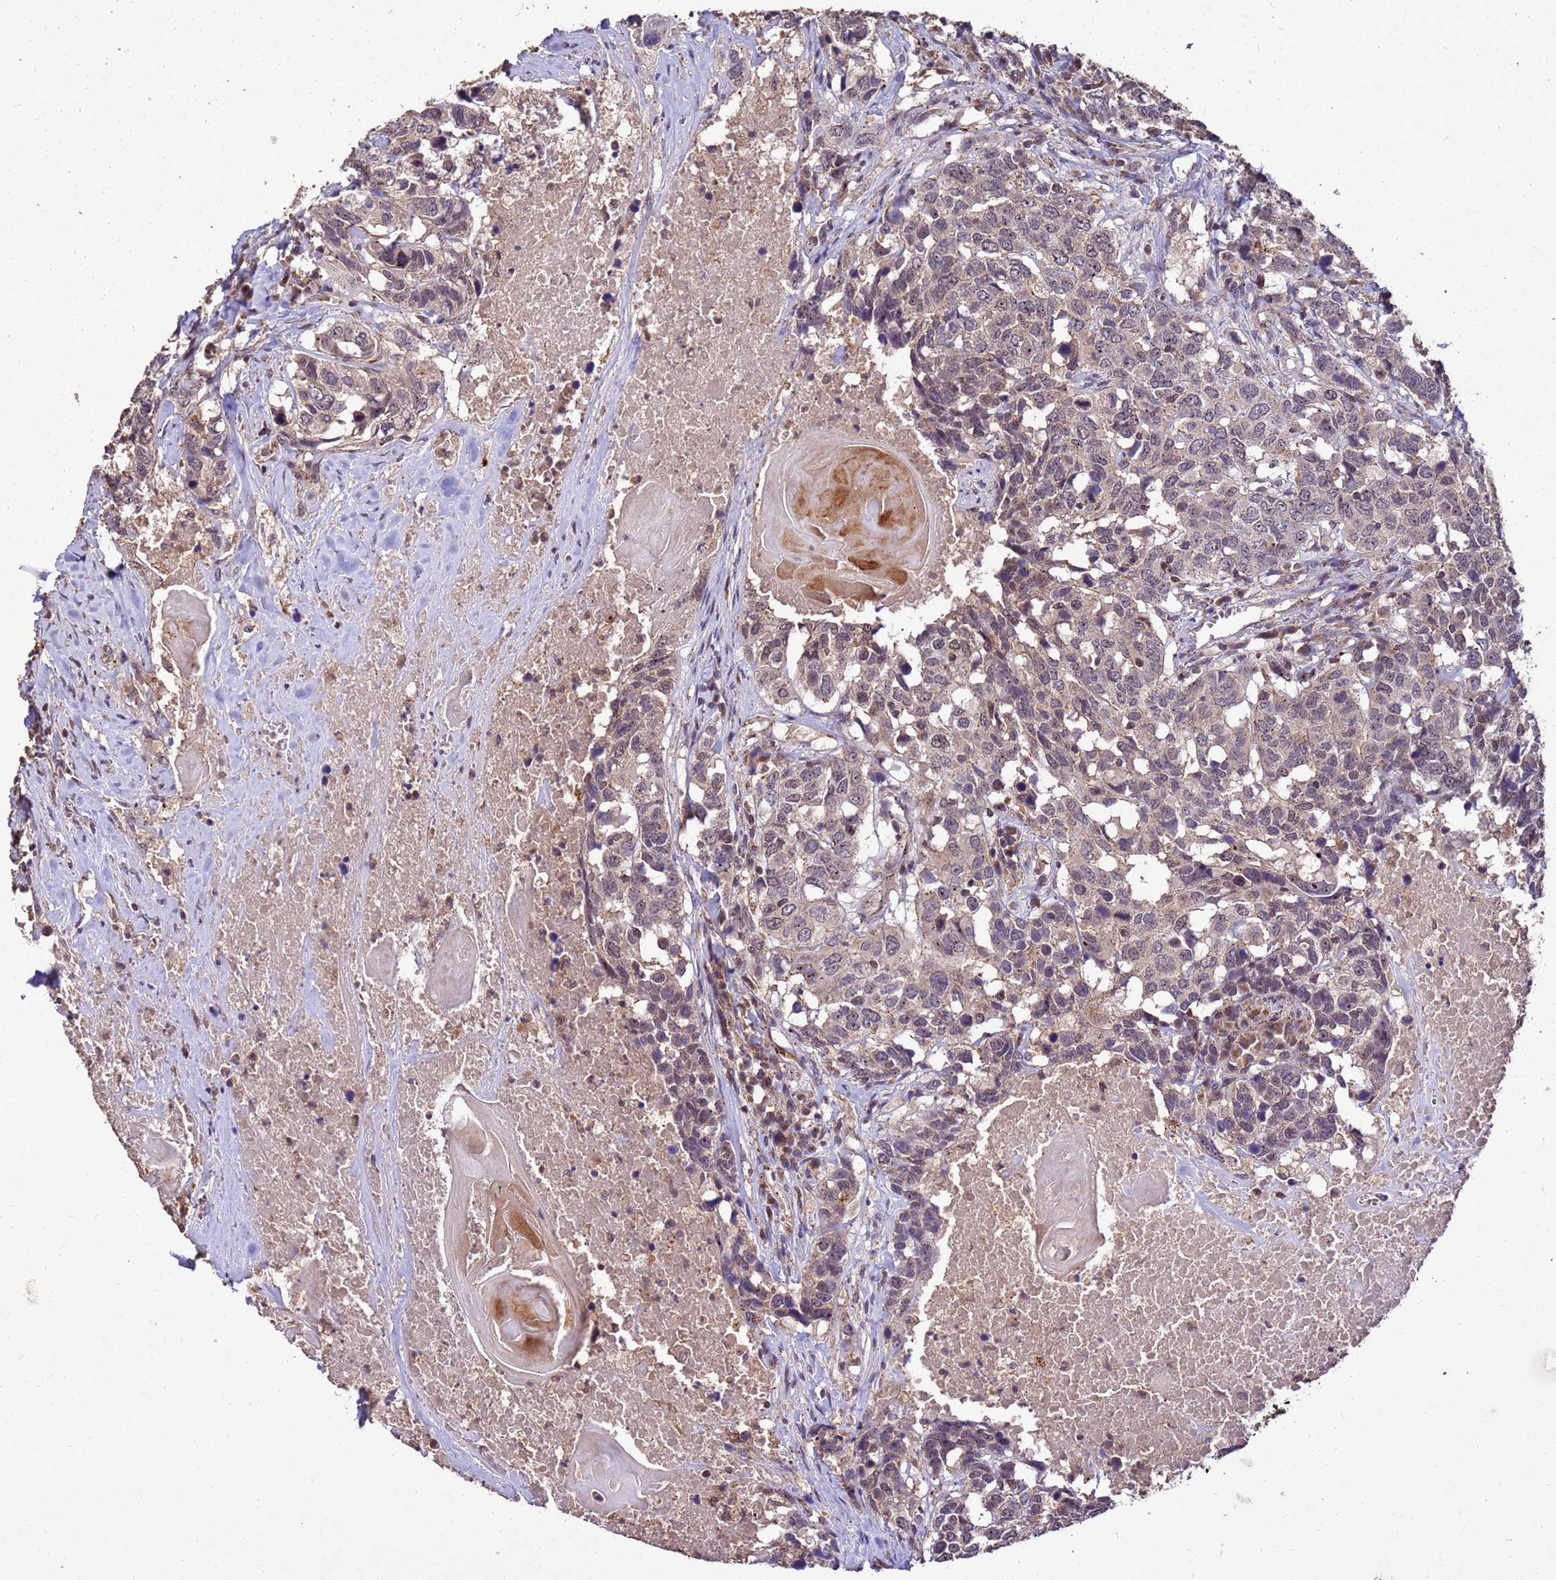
{"staining": {"intensity": "weak", "quantity": "25%-75%", "location": "cytoplasmic/membranous,nuclear"}, "tissue": "head and neck cancer", "cell_type": "Tumor cells", "image_type": "cancer", "snomed": [{"axis": "morphology", "description": "Squamous cell carcinoma, NOS"}, {"axis": "topography", "description": "Head-Neck"}], "caption": "Protein positivity by immunohistochemistry displays weak cytoplasmic/membranous and nuclear expression in approximately 25%-75% of tumor cells in head and neck cancer (squamous cell carcinoma).", "gene": "TOR4A", "patient": {"sex": "male", "age": 66}}